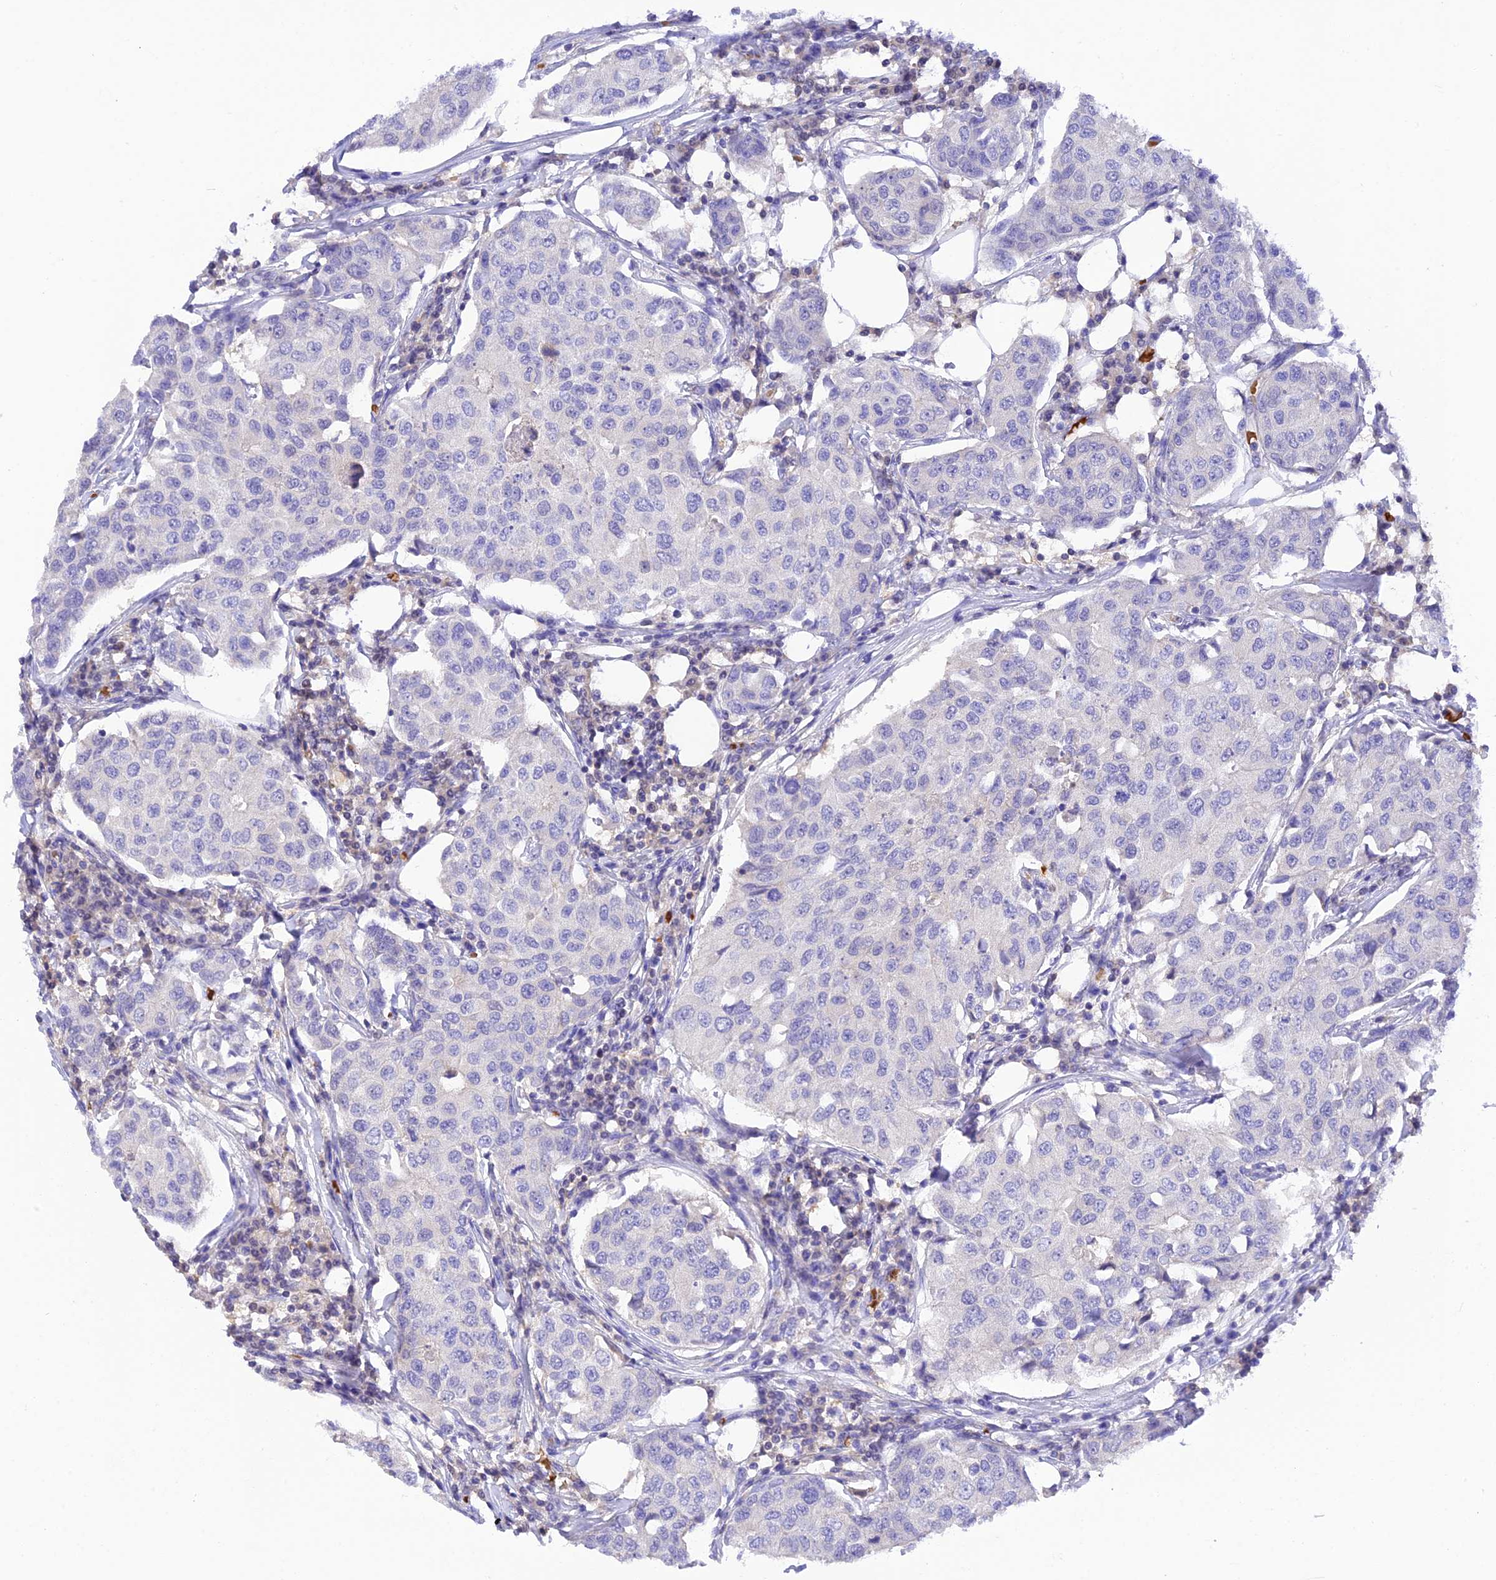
{"staining": {"intensity": "negative", "quantity": "none", "location": "none"}, "tissue": "breast cancer", "cell_type": "Tumor cells", "image_type": "cancer", "snomed": [{"axis": "morphology", "description": "Duct carcinoma"}, {"axis": "topography", "description": "Breast"}], "caption": "Immunohistochemistry micrograph of breast intraductal carcinoma stained for a protein (brown), which demonstrates no positivity in tumor cells.", "gene": "HDHD2", "patient": {"sex": "female", "age": 80}}